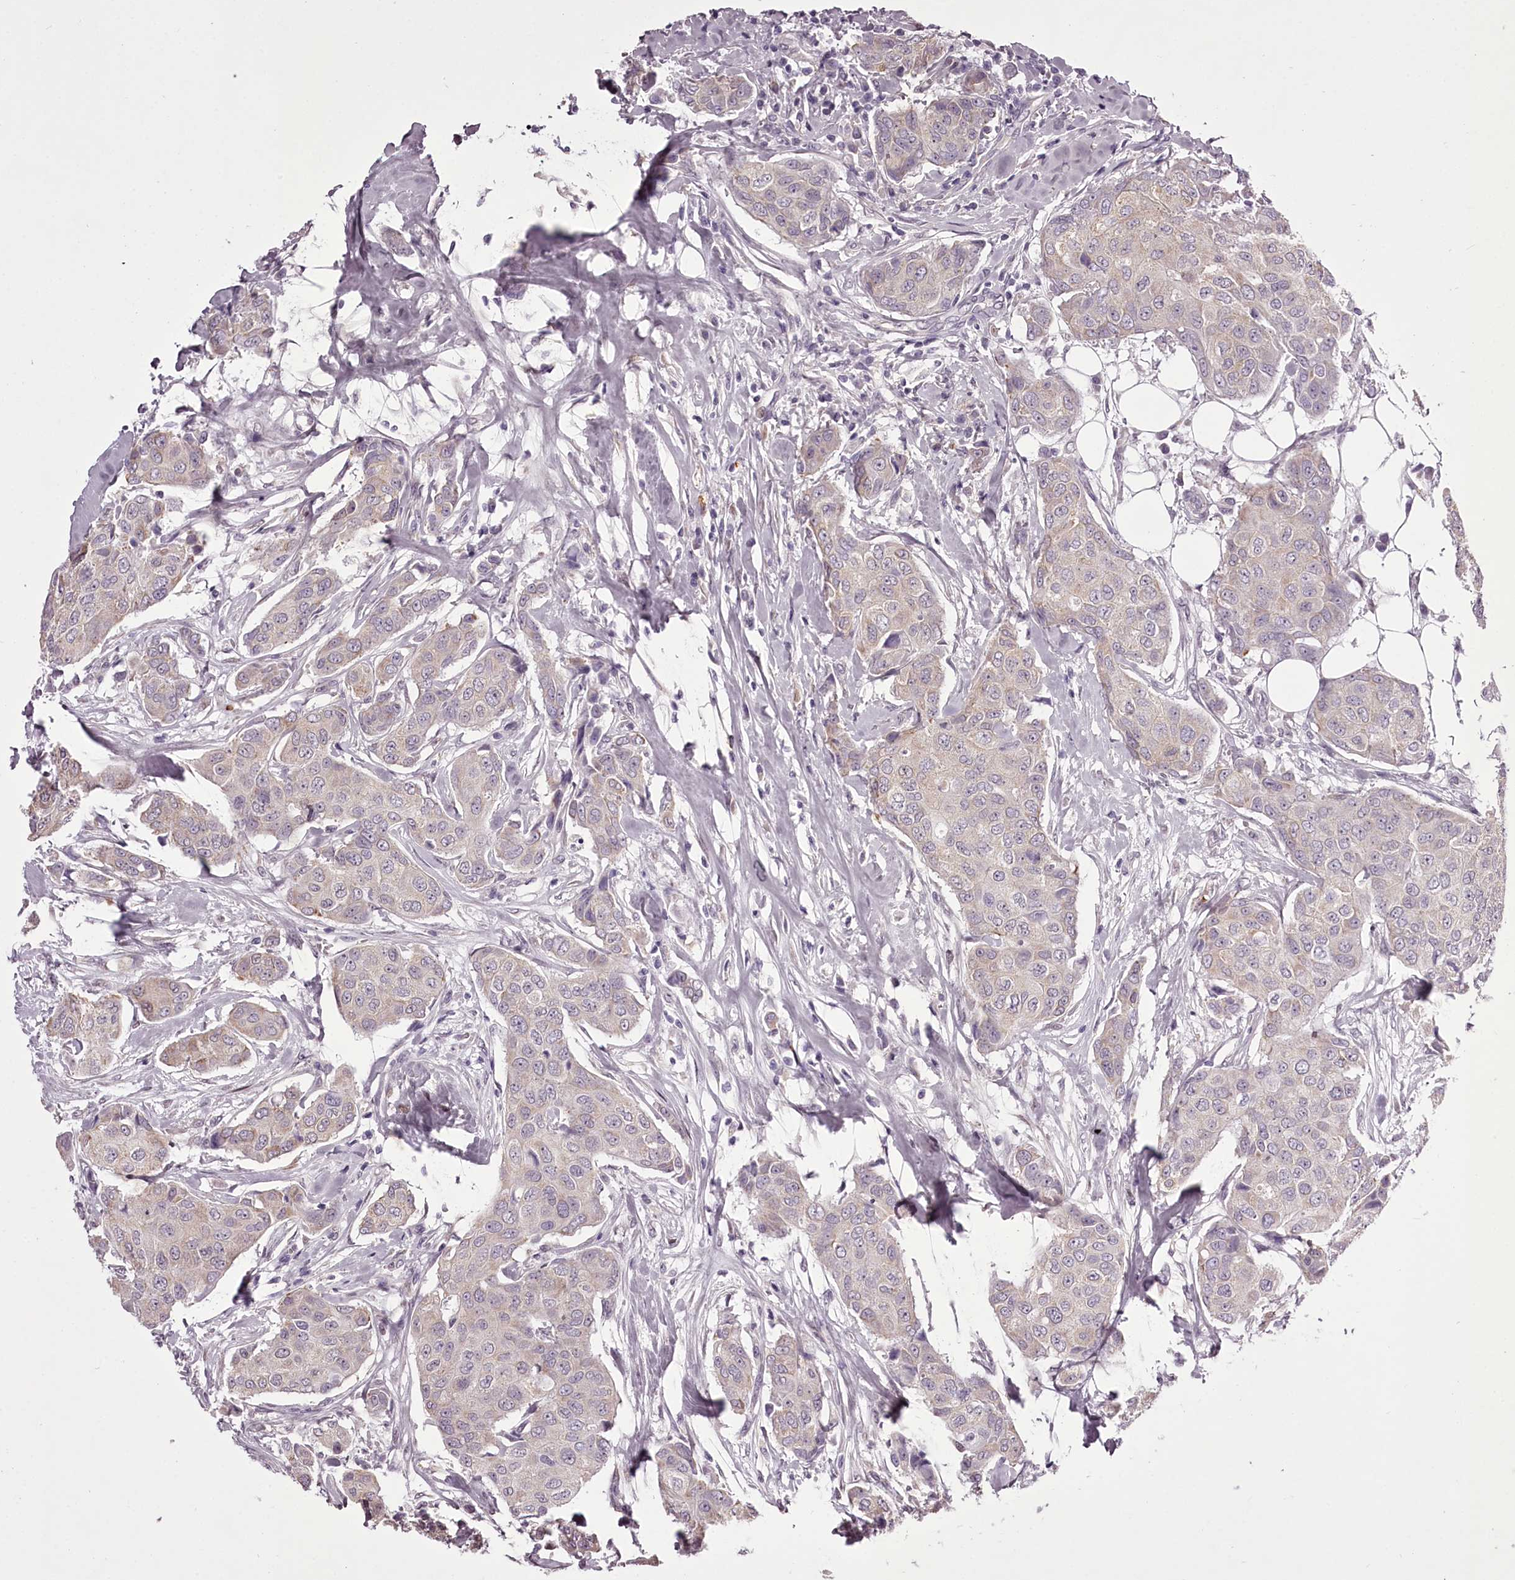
{"staining": {"intensity": "weak", "quantity": "<25%", "location": "cytoplasmic/membranous"}, "tissue": "breast cancer", "cell_type": "Tumor cells", "image_type": "cancer", "snomed": [{"axis": "morphology", "description": "Duct carcinoma"}, {"axis": "topography", "description": "Breast"}], "caption": "The immunohistochemistry photomicrograph has no significant expression in tumor cells of breast infiltrating ductal carcinoma tissue.", "gene": "C1orf56", "patient": {"sex": "female", "age": 80}}